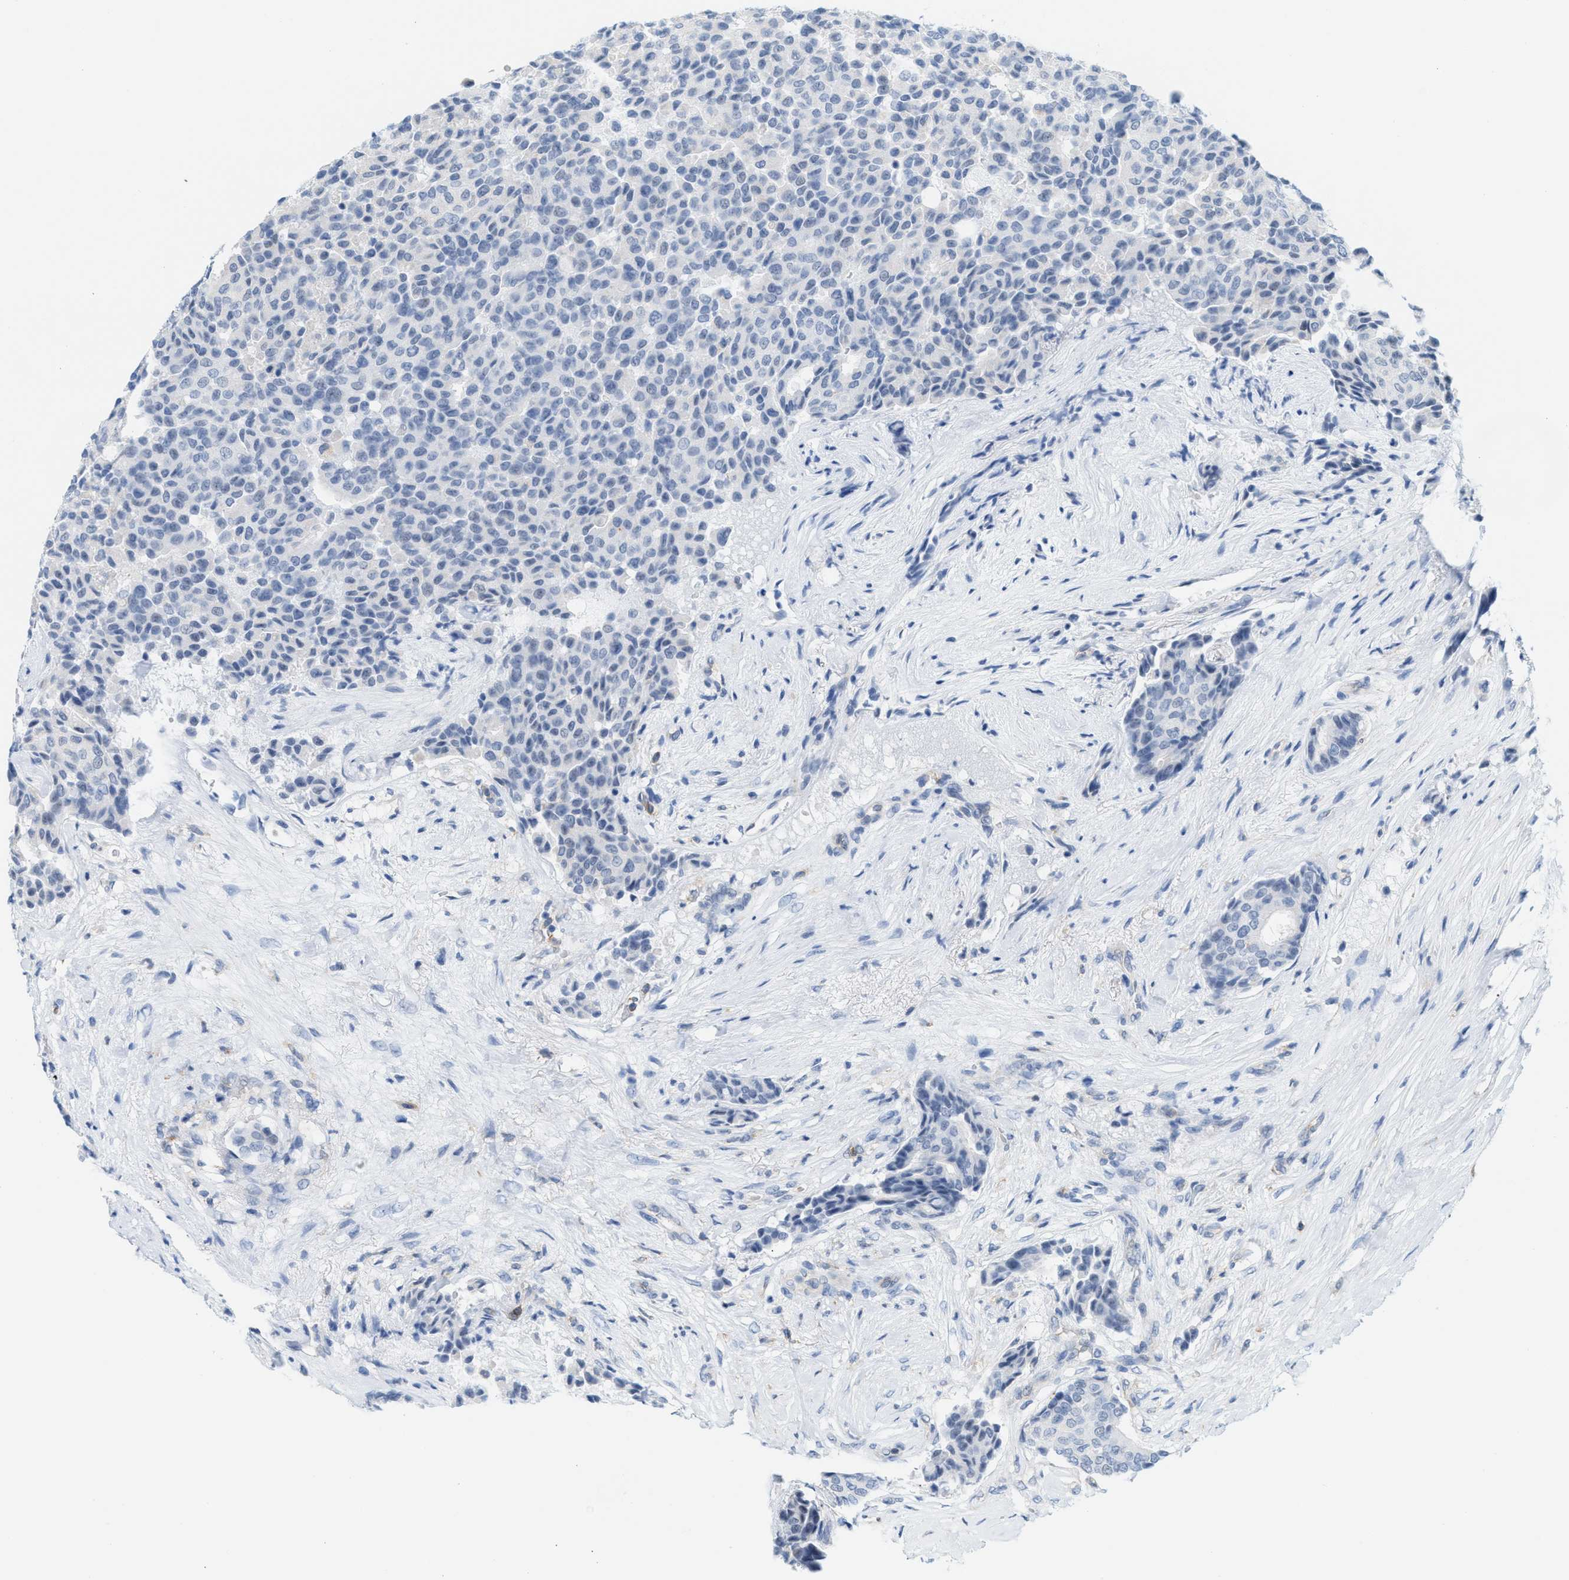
{"staining": {"intensity": "negative", "quantity": "none", "location": "none"}, "tissue": "breast cancer", "cell_type": "Tumor cells", "image_type": "cancer", "snomed": [{"axis": "morphology", "description": "Duct carcinoma"}, {"axis": "topography", "description": "Breast"}], "caption": "Immunohistochemistry photomicrograph of human breast cancer (intraductal carcinoma) stained for a protein (brown), which exhibits no expression in tumor cells.", "gene": "IL16", "patient": {"sex": "female", "age": 75}}